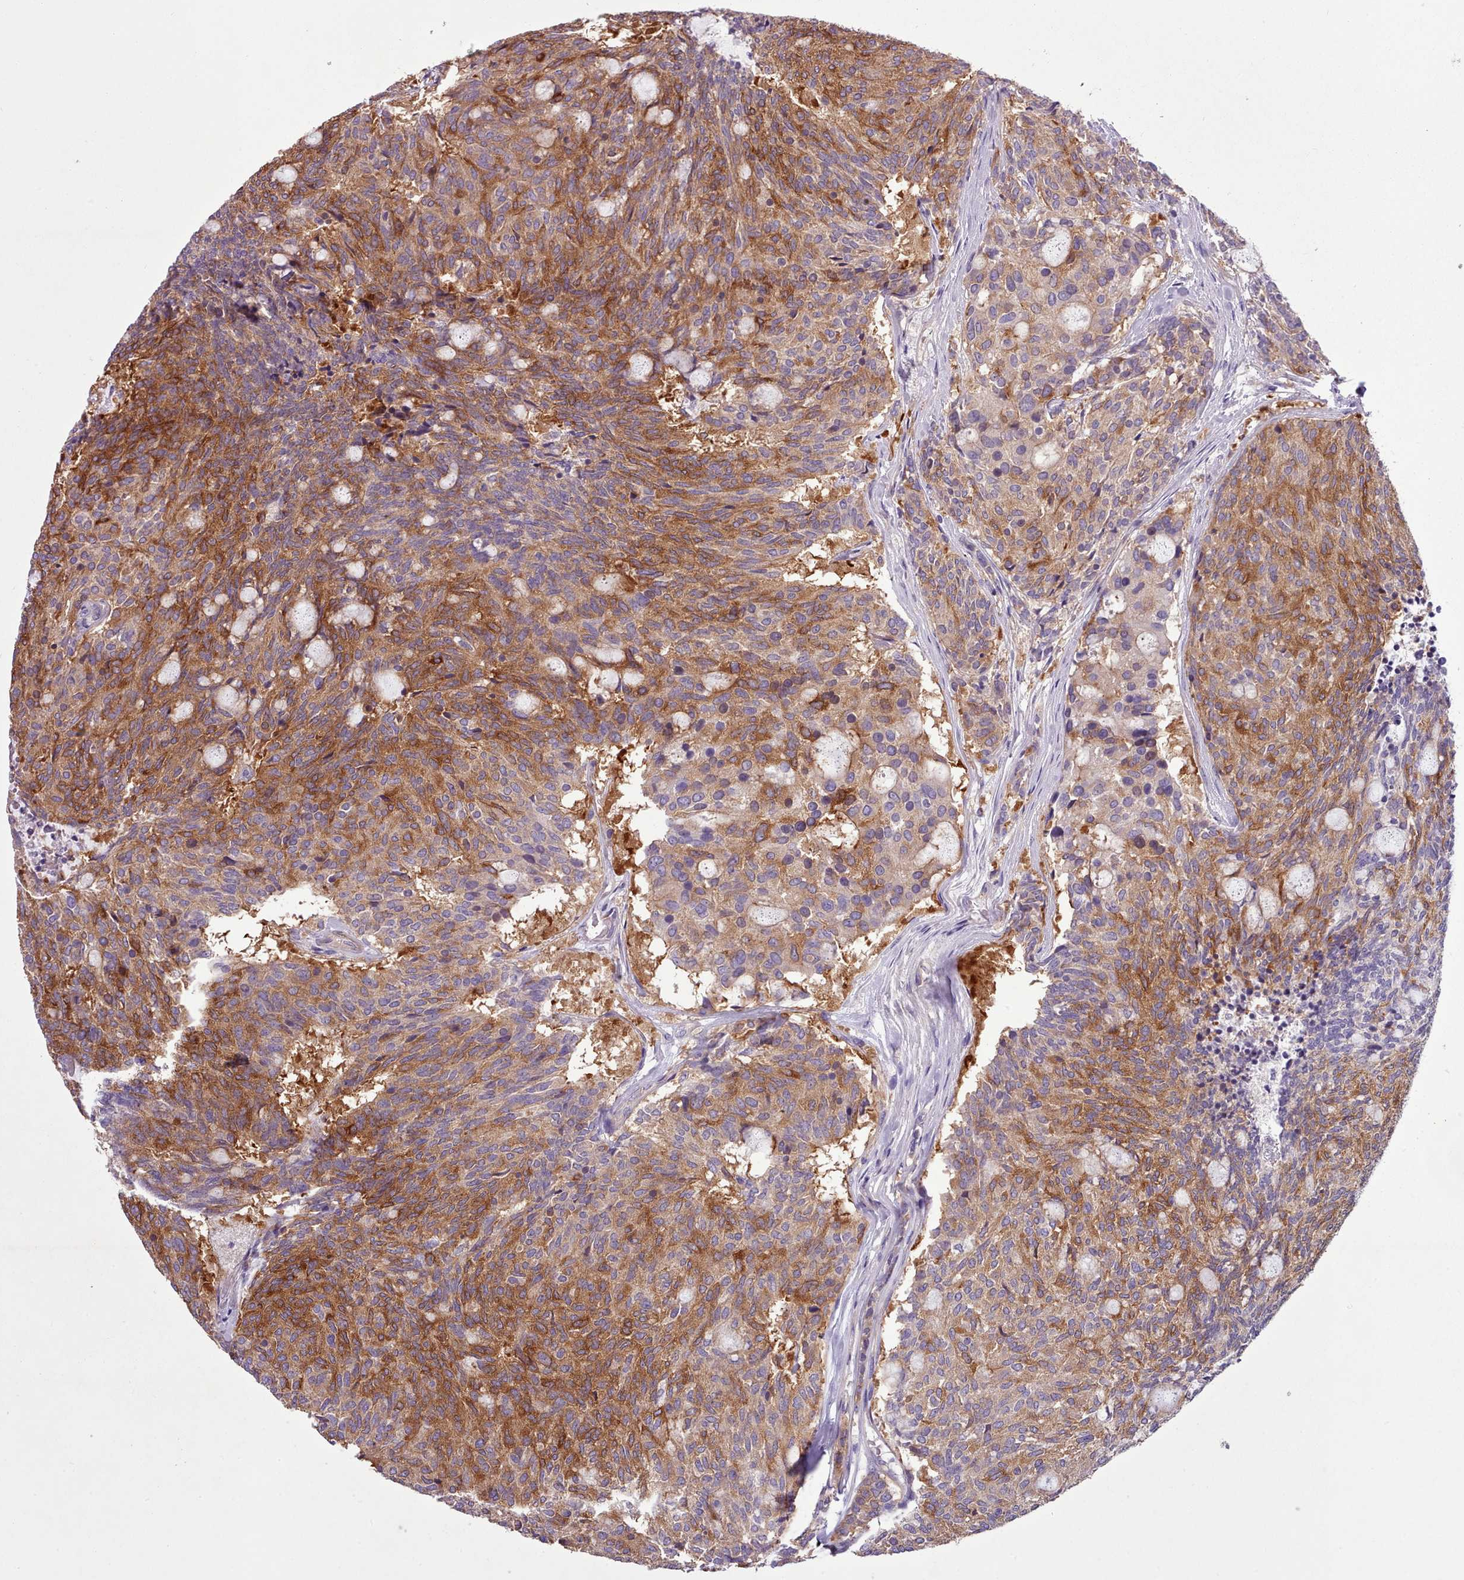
{"staining": {"intensity": "moderate", "quantity": ">75%", "location": "cytoplasmic/membranous"}, "tissue": "carcinoid", "cell_type": "Tumor cells", "image_type": "cancer", "snomed": [{"axis": "morphology", "description": "Carcinoid, malignant, NOS"}, {"axis": "topography", "description": "Pancreas"}], "caption": "IHC photomicrograph of neoplastic tissue: carcinoid stained using immunohistochemistry (IHC) shows medium levels of moderate protein expression localized specifically in the cytoplasmic/membranous of tumor cells, appearing as a cytoplasmic/membranous brown color.", "gene": "SETX", "patient": {"sex": "female", "age": 54}}